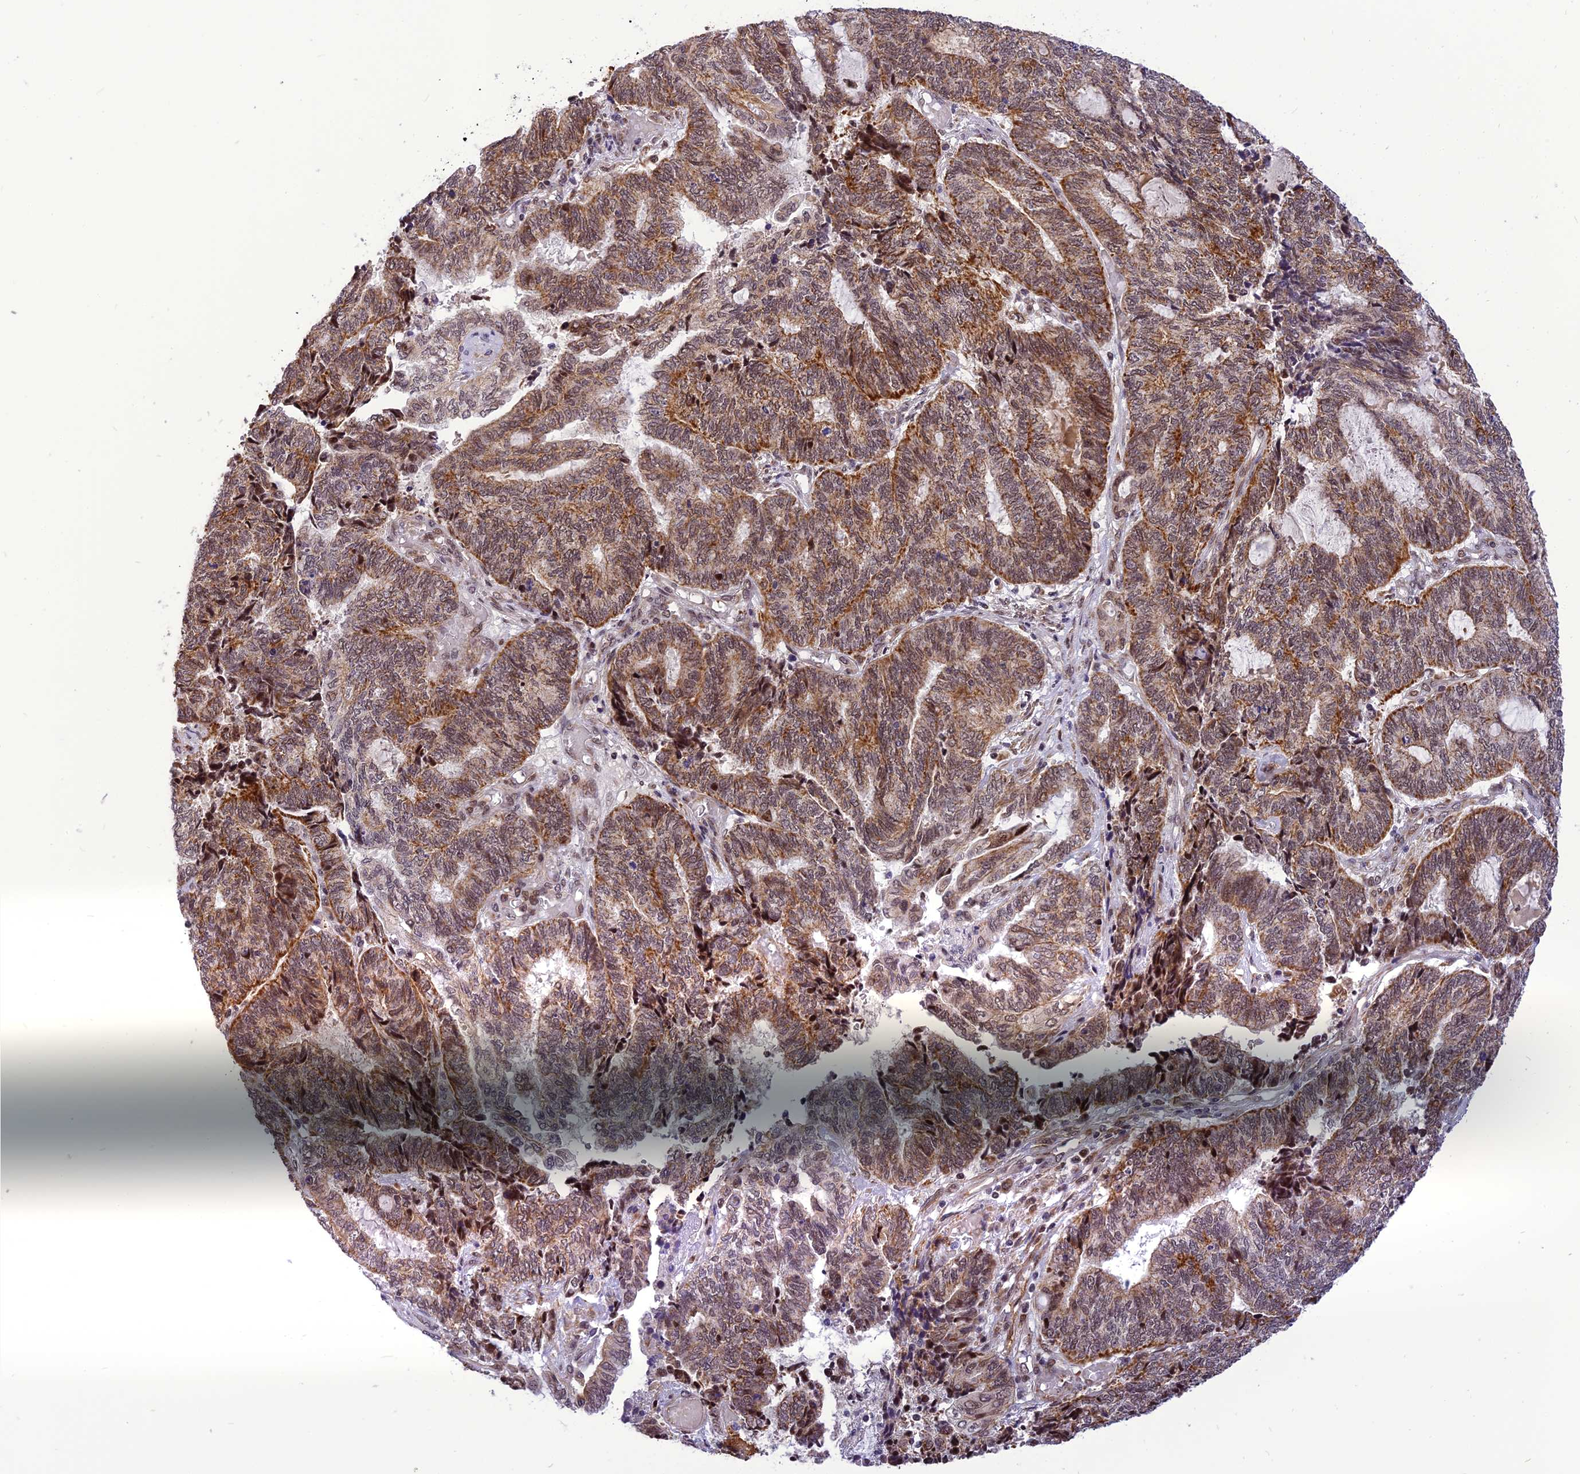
{"staining": {"intensity": "moderate", "quantity": "<25%", "location": "cytoplasmic/membranous"}, "tissue": "endometrial cancer", "cell_type": "Tumor cells", "image_type": "cancer", "snomed": [{"axis": "morphology", "description": "Adenocarcinoma, NOS"}, {"axis": "topography", "description": "Uterus"}, {"axis": "topography", "description": "Endometrium"}], "caption": "A micrograph of endometrial cancer stained for a protein exhibits moderate cytoplasmic/membranous brown staining in tumor cells. (Stains: DAB in brown, nuclei in blue, Microscopy: brightfield microscopy at high magnification).", "gene": "CMC1", "patient": {"sex": "female", "age": 70}}